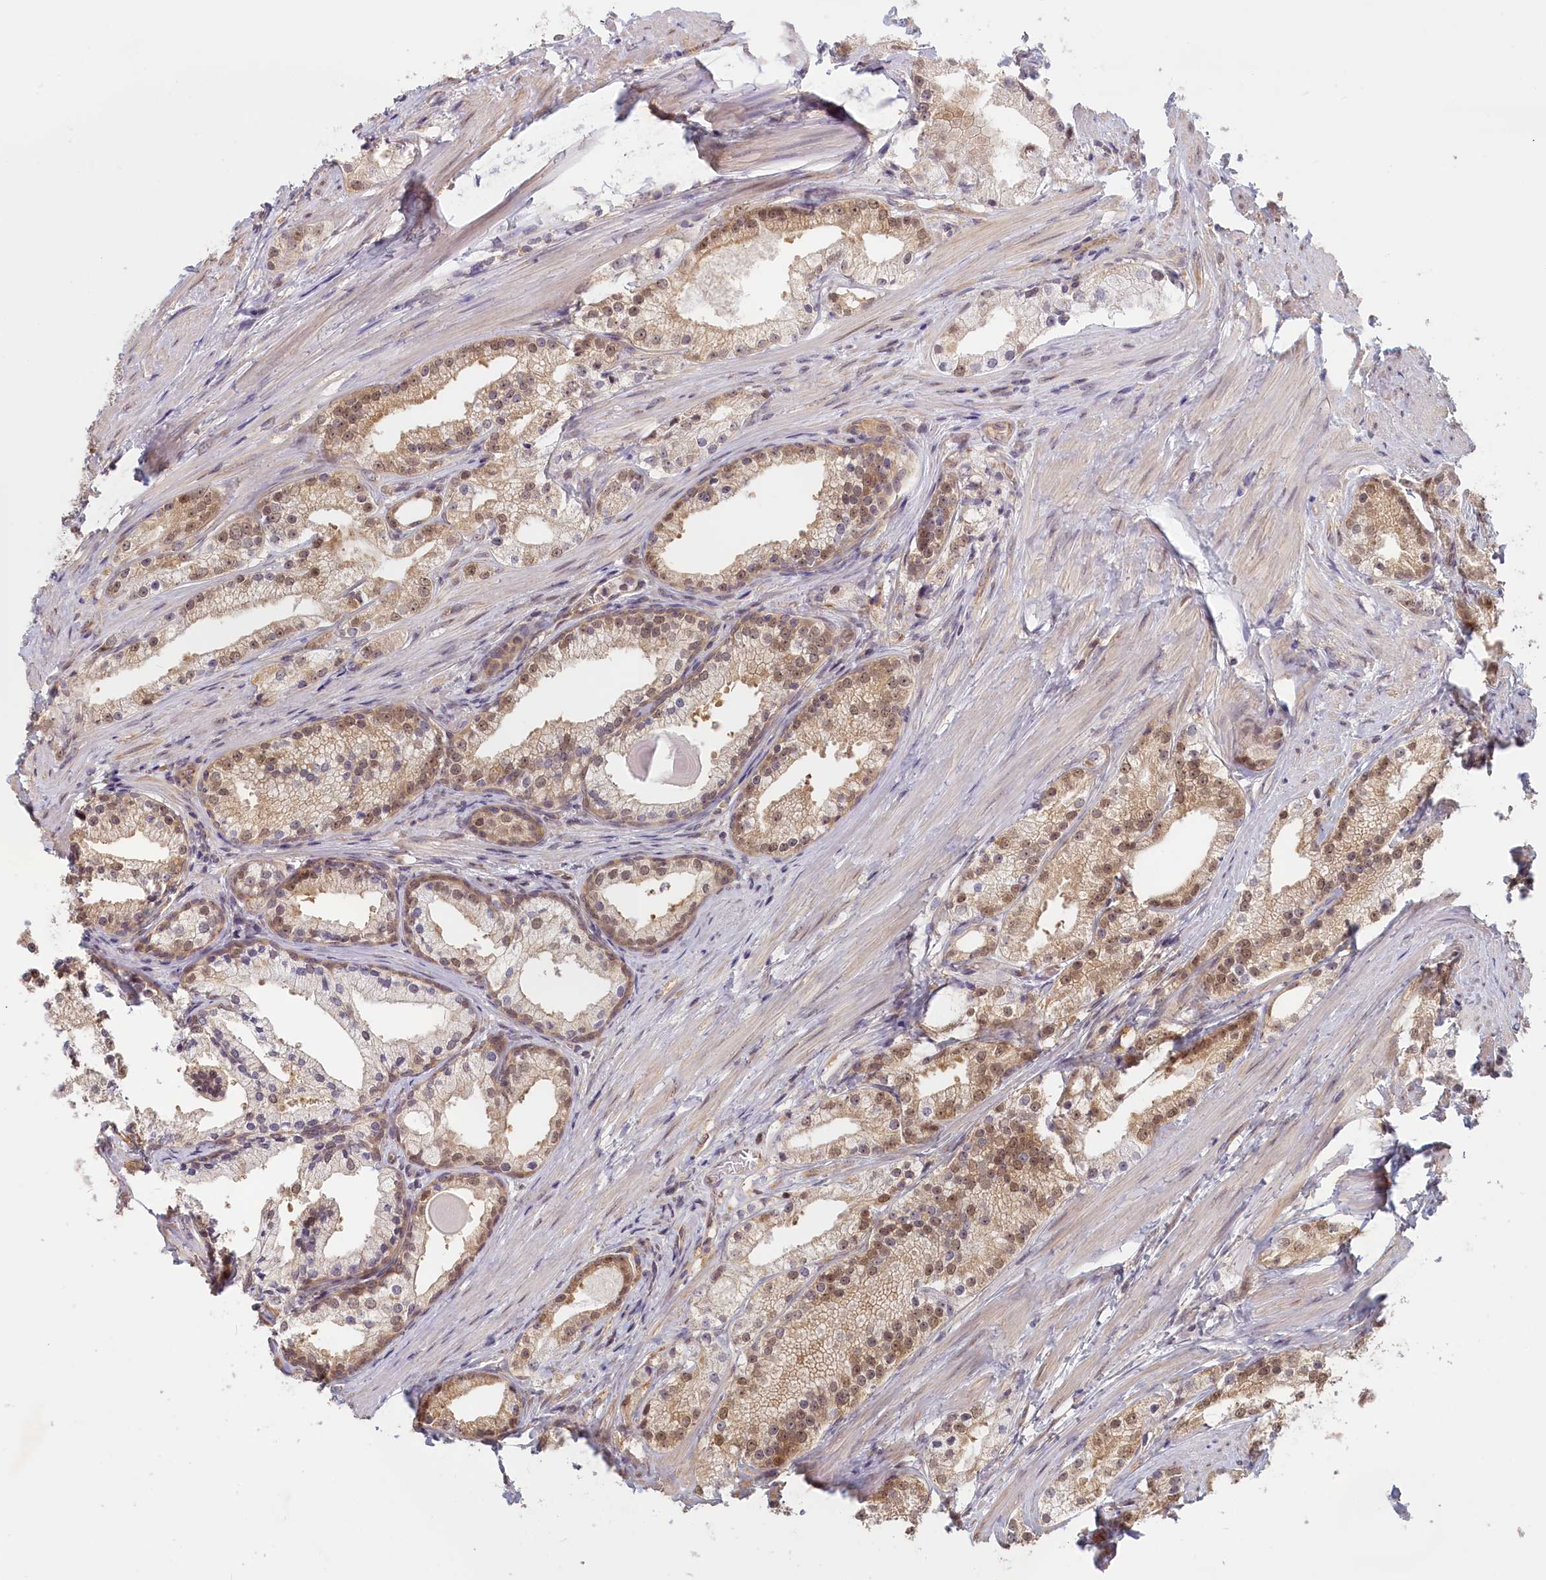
{"staining": {"intensity": "moderate", "quantity": "25%-75%", "location": "cytoplasmic/membranous,nuclear"}, "tissue": "prostate cancer", "cell_type": "Tumor cells", "image_type": "cancer", "snomed": [{"axis": "morphology", "description": "Adenocarcinoma, Low grade"}, {"axis": "topography", "description": "Prostate"}], "caption": "Immunohistochemistry (IHC) of human prostate cancer exhibits medium levels of moderate cytoplasmic/membranous and nuclear expression in about 25%-75% of tumor cells.", "gene": "C19orf44", "patient": {"sex": "male", "age": 57}}